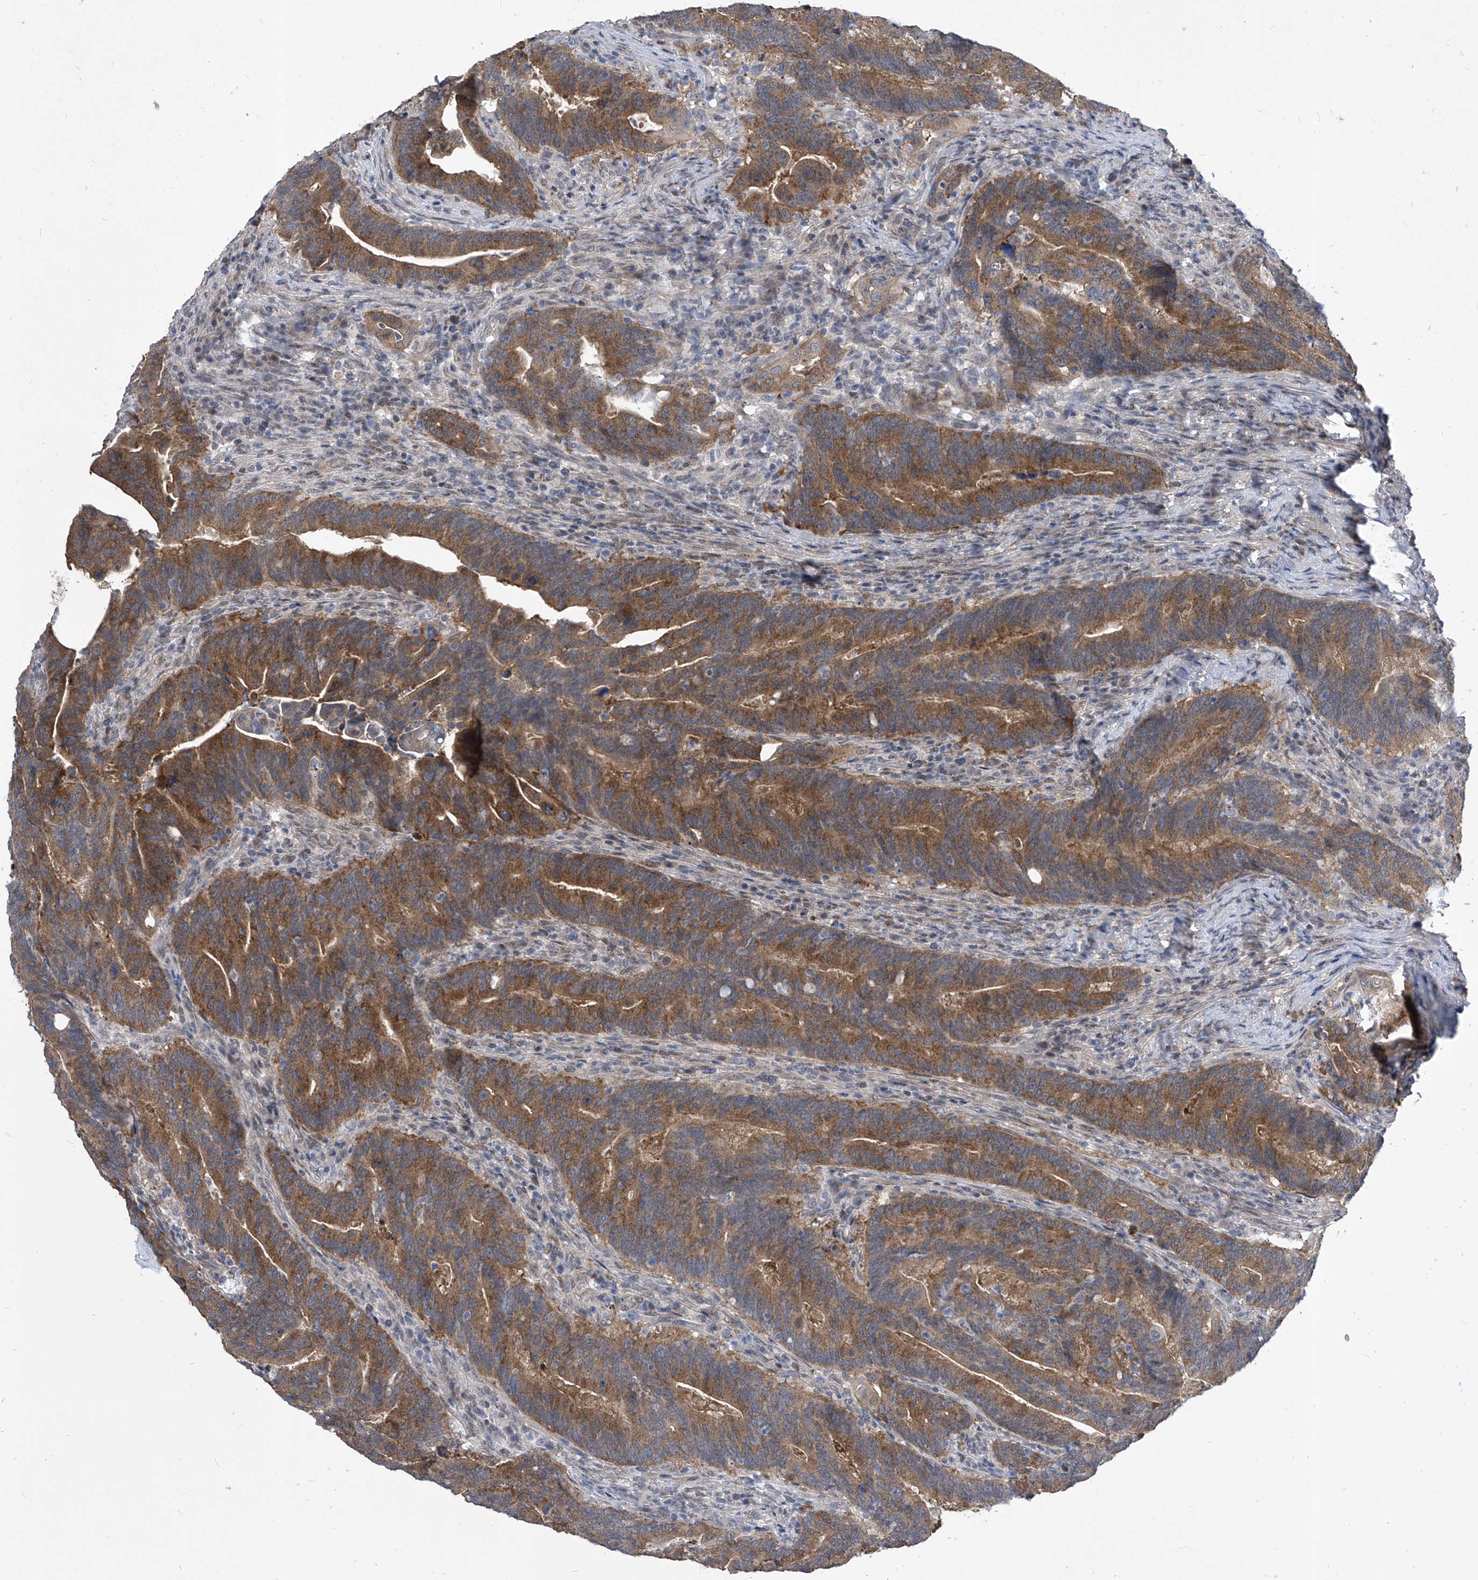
{"staining": {"intensity": "moderate", "quantity": ">75%", "location": "cytoplasmic/membranous"}, "tissue": "colorectal cancer", "cell_type": "Tumor cells", "image_type": "cancer", "snomed": [{"axis": "morphology", "description": "Adenocarcinoma, NOS"}, {"axis": "topography", "description": "Colon"}], "caption": "Moderate cytoplasmic/membranous staining for a protein is identified in about >75% of tumor cells of colorectal adenocarcinoma using immunohistochemistry (IHC).", "gene": "CETN2", "patient": {"sex": "female", "age": 66}}